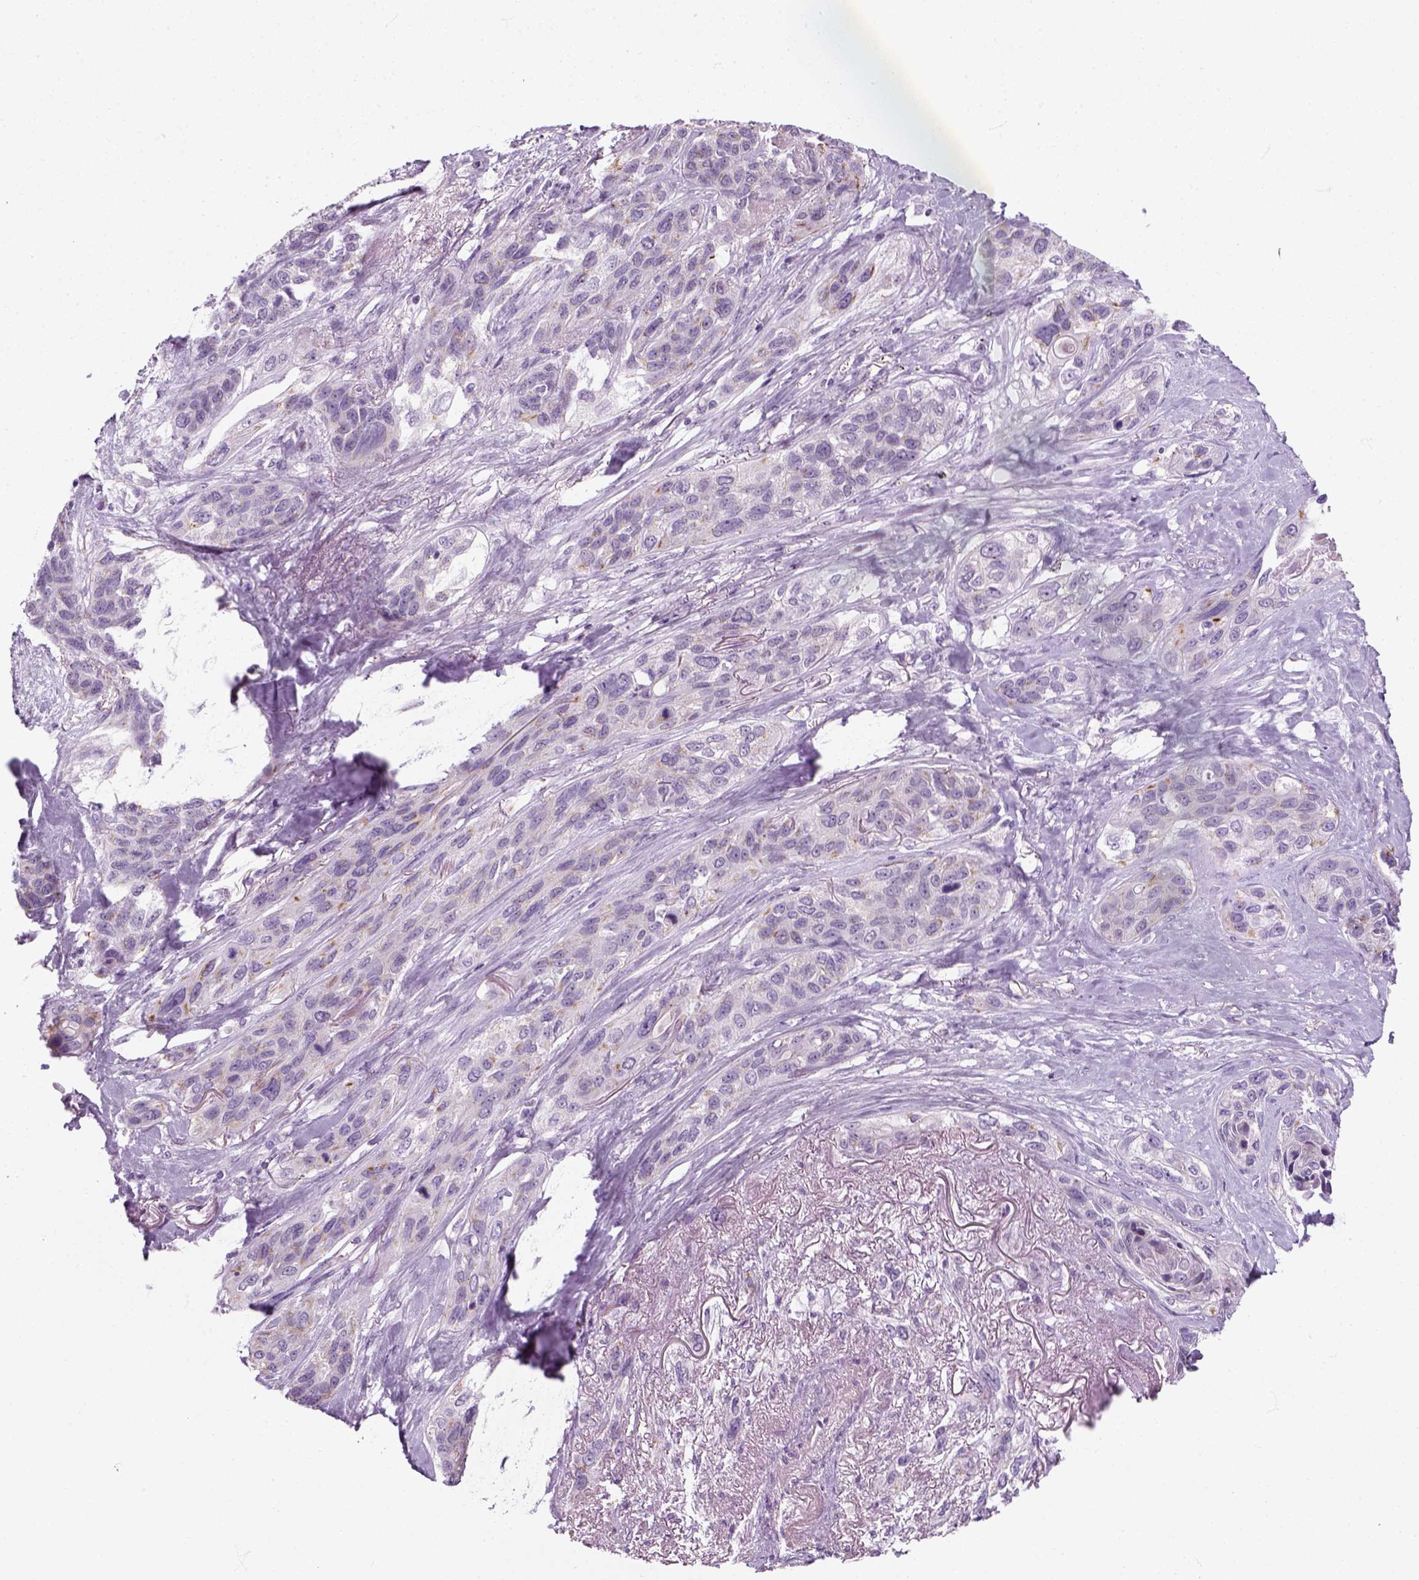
{"staining": {"intensity": "negative", "quantity": "none", "location": "none"}, "tissue": "lung cancer", "cell_type": "Tumor cells", "image_type": "cancer", "snomed": [{"axis": "morphology", "description": "Squamous cell carcinoma, NOS"}, {"axis": "topography", "description": "Lung"}], "caption": "IHC micrograph of neoplastic tissue: human lung cancer stained with DAB reveals no significant protein expression in tumor cells.", "gene": "IL4", "patient": {"sex": "female", "age": 70}}